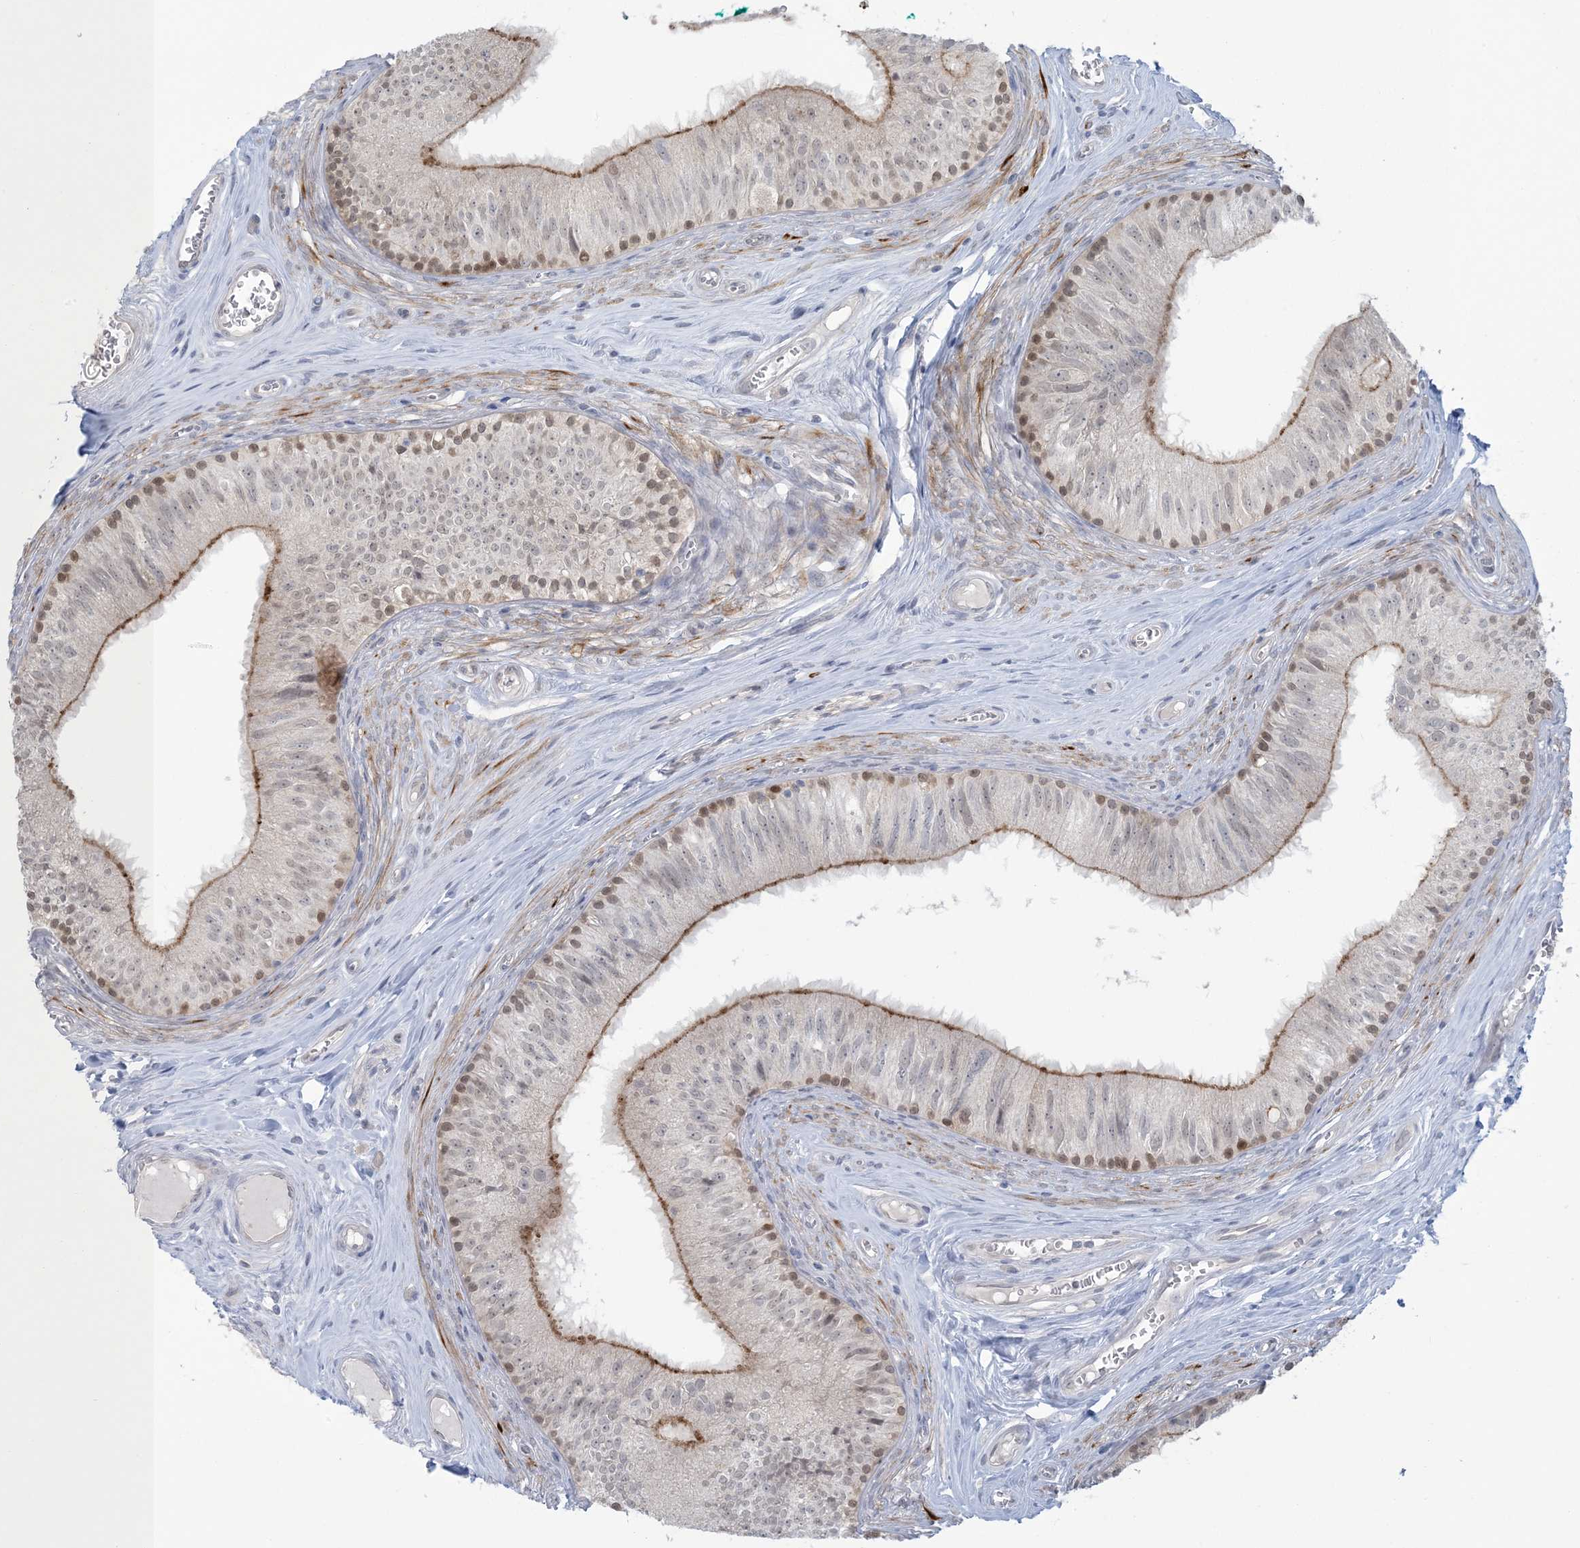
{"staining": {"intensity": "moderate", "quantity": "25%-75%", "location": "cytoplasmic/membranous,nuclear"}, "tissue": "epididymis", "cell_type": "Glandular cells", "image_type": "normal", "snomed": [{"axis": "morphology", "description": "Normal tissue, NOS"}, {"axis": "topography", "description": "Epididymis"}], "caption": "The immunohistochemical stain labels moderate cytoplasmic/membranous,nuclear expression in glandular cells of normal epididymis. The protein is stained brown, and the nuclei are stained in blue (DAB IHC with brightfield microscopy, high magnification).", "gene": "NRBP2", "patient": {"sex": "male", "age": 46}}